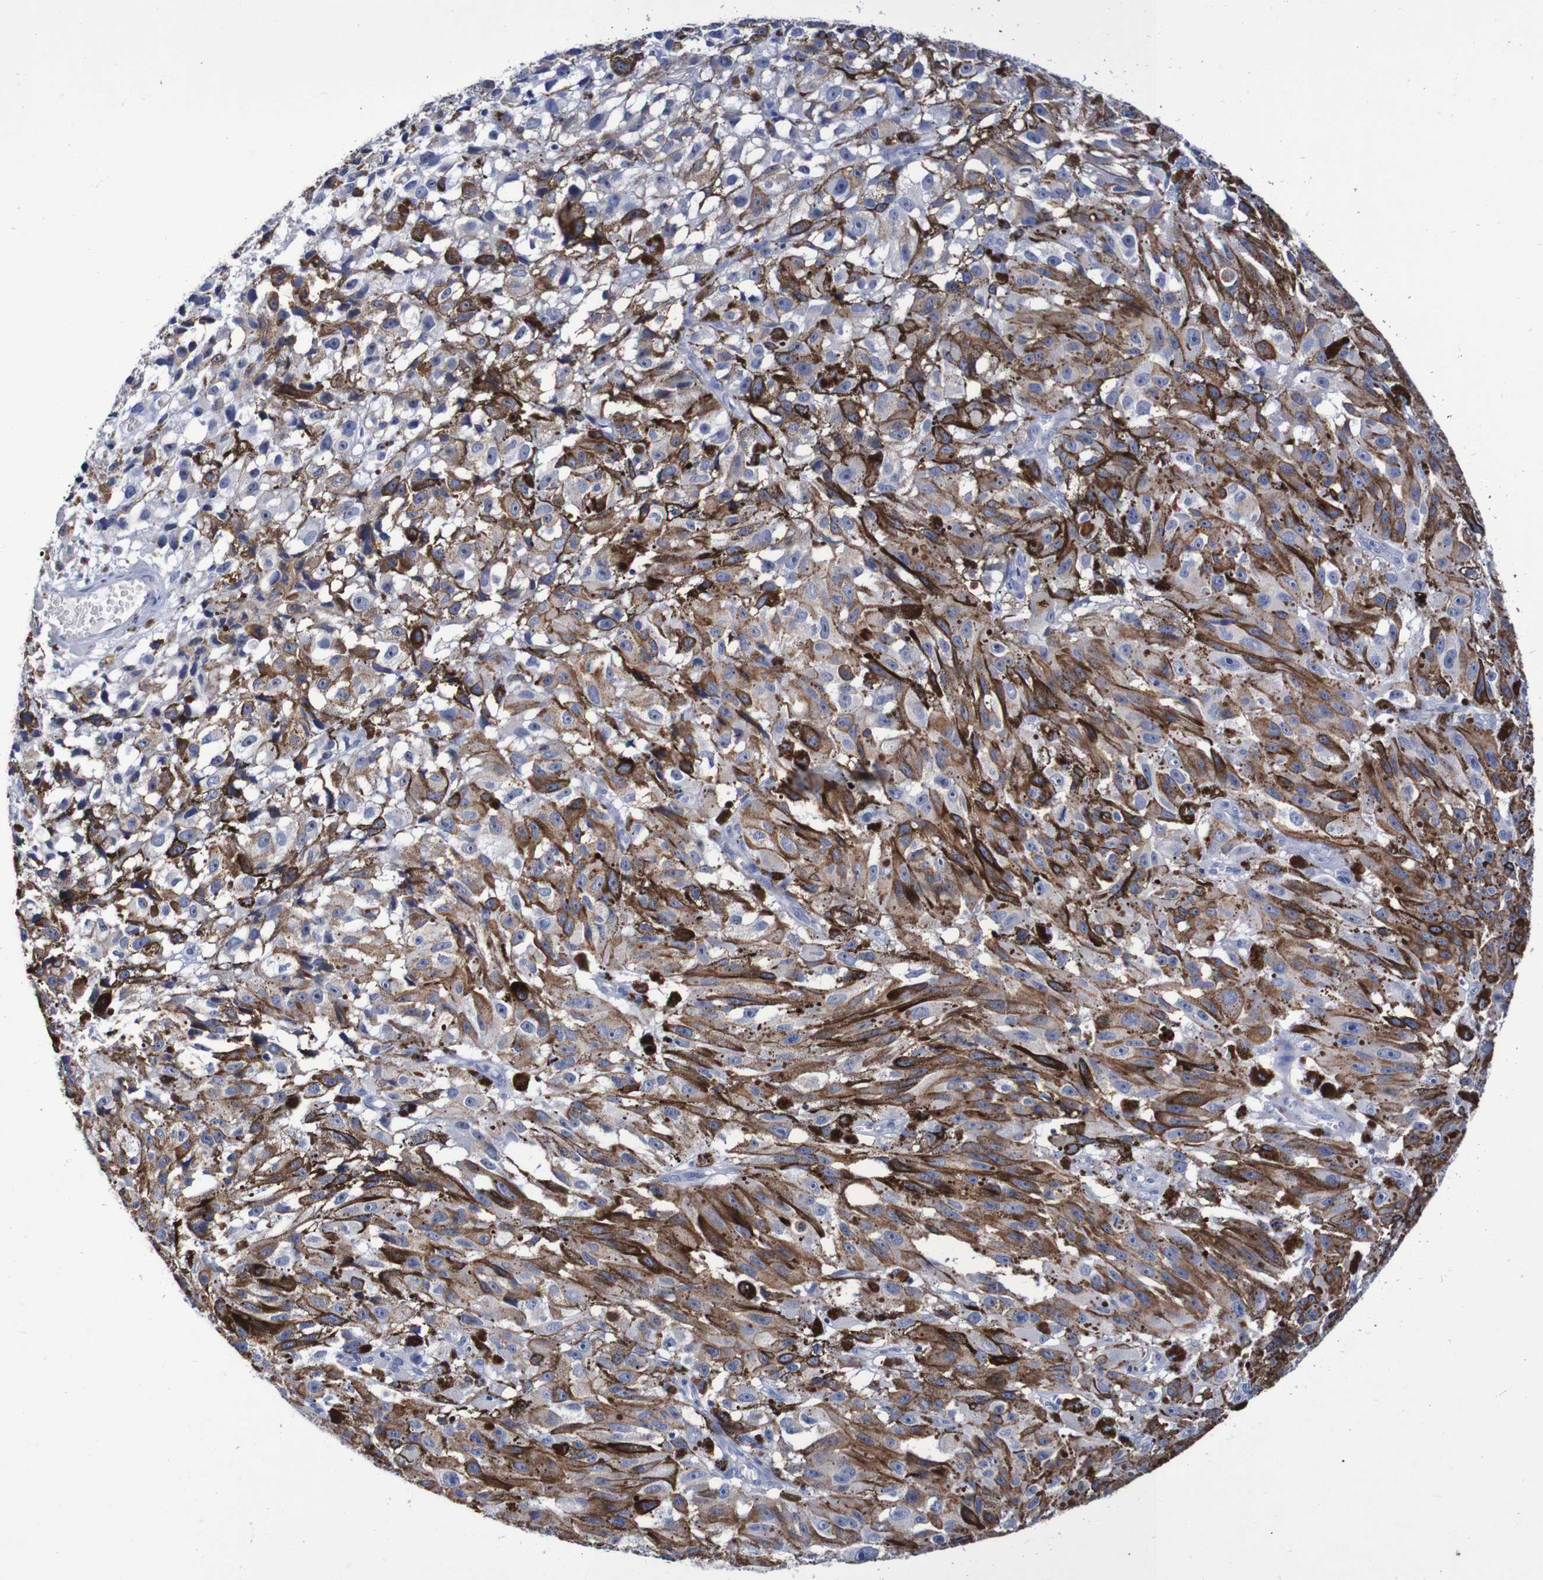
{"staining": {"intensity": "negative", "quantity": "none", "location": "none"}, "tissue": "melanoma", "cell_type": "Tumor cells", "image_type": "cancer", "snomed": [{"axis": "morphology", "description": "Malignant melanoma, NOS"}, {"axis": "topography", "description": "Skin"}], "caption": "High power microscopy histopathology image of an IHC image of malignant melanoma, revealing no significant expression in tumor cells.", "gene": "SEZ6", "patient": {"sex": "female", "age": 104}}